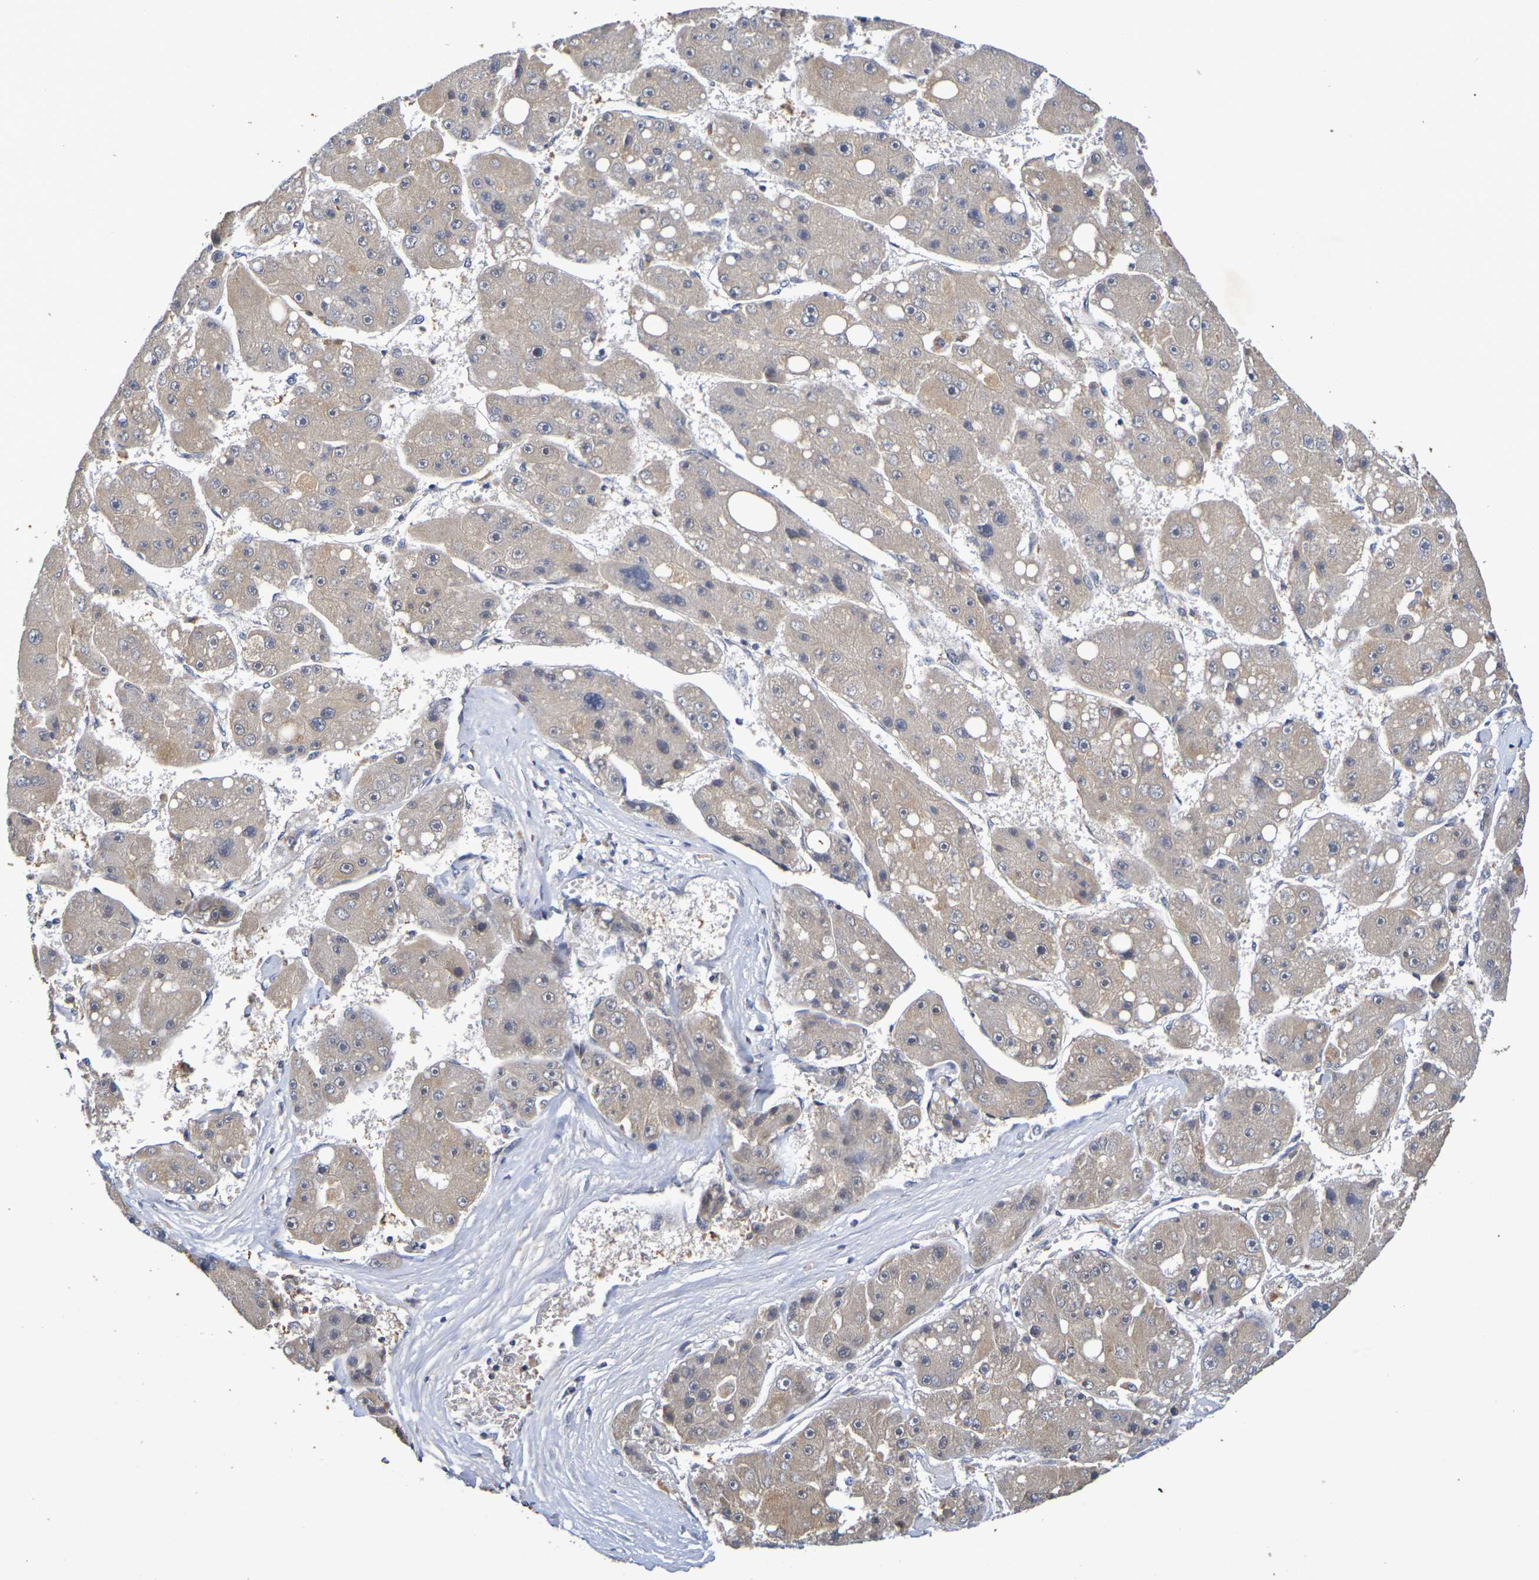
{"staining": {"intensity": "weak", "quantity": ">75%", "location": "cytoplasmic/membranous"}, "tissue": "liver cancer", "cell_type": "Tumor cells", "image_type": "cancer", "snomed": [{"axis": "morphology", "description": "Carcinoma, Hepatocellular, NOS"}, {"axis": "topography", "description": "Liver"}], "caption": "Tumor cells exhibit low levels of weak cytoplasmic/membranous expression in approximately >75% of cells in hepatocellular carcinoma (liver). (Stains: DAB in brown, nuclei in blue, Microscopy: brightfield microscopy at high magnification).", "gene": "TERF2", "patient": {"sex": "female", "age": 61}}